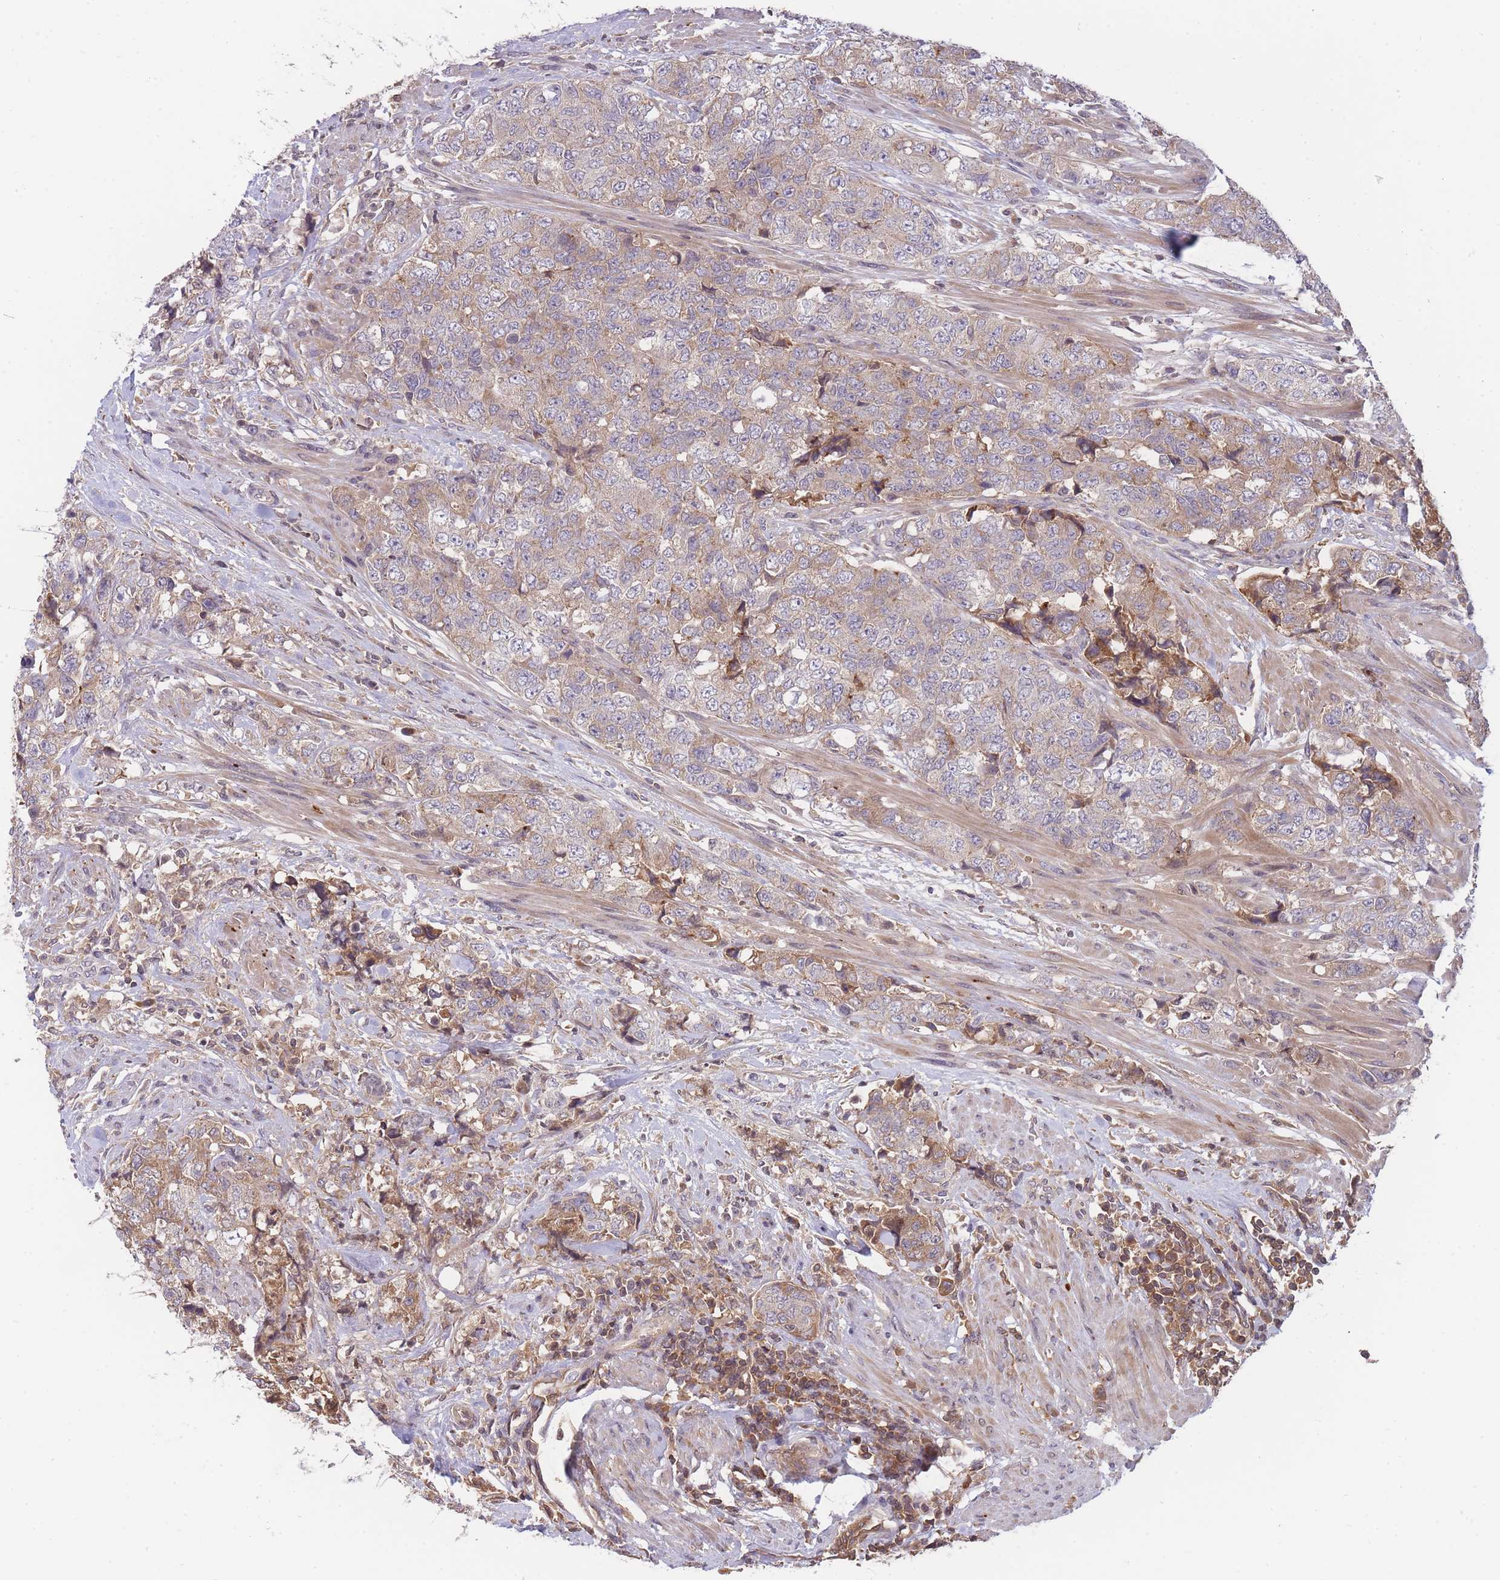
{"staining": {"intensity": "weak", "quantity": "25%-75%", "location": "cytoplasmic/membranous"}, "tissue": "urothelial cancer", "cell_type": "Tumor cells", "image_type": "cancer", "snomed": [{"axis": "morphology", "description": "Urothelial carcinoma, High grade"}, {"axis": "topography", "description": "Urinary bladder"}], "caption": "High-magnification brightfield microscopy of high-grade urothelial carcinoma stained with DAB (brown) and counterstained with hematoxylin (blue). tumor cells exhibit weak cytoplasmic/membranous staining is appreciated in about25%-75% of cells. Nuclei are stained in blue.", "gene": "RALGDS", "patient": {"sex": "female", "age": 78}}